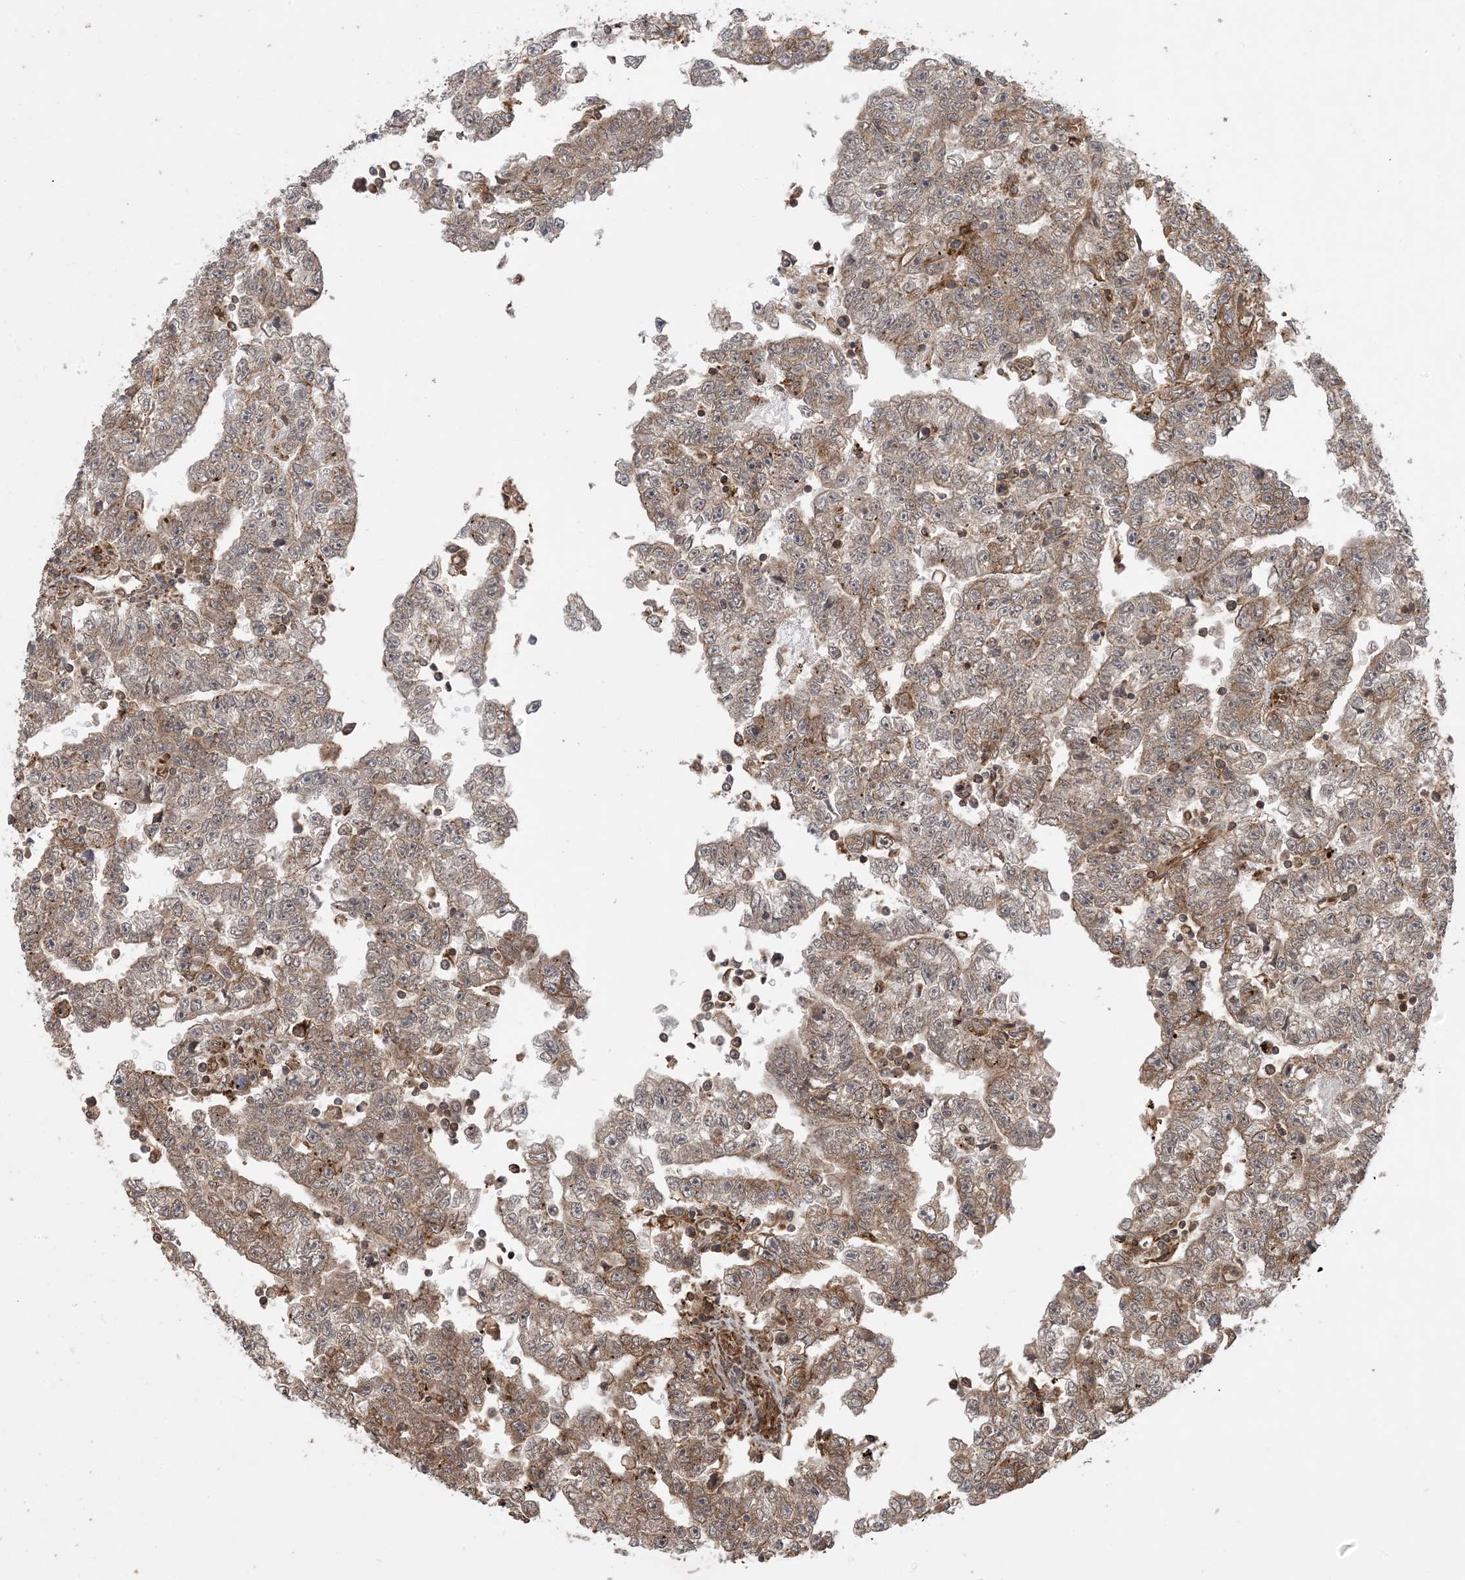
{"staining": {"intensity": "moderate", "quantity": ">75%", "location": "cytoplasmic/membranous"}, "tissue": "testis cancer", "cell_type": "Tumor cells", "image_type": "cancer", "snomed": [{"axis": "morphology", "description": "Carcinoma, Embryonal, NOS"}, {"axis": "topography", "description": "Testis"}], "caption": "Immunohistochemistry (IHC) (DAB) staining of testis embryonal carcinoma displays moderate cytoplasmic/membranous protein expression in about >75% of tumor cells.", "gene": "ZNF511", "patient": {"sex": "male", "age": 25}}